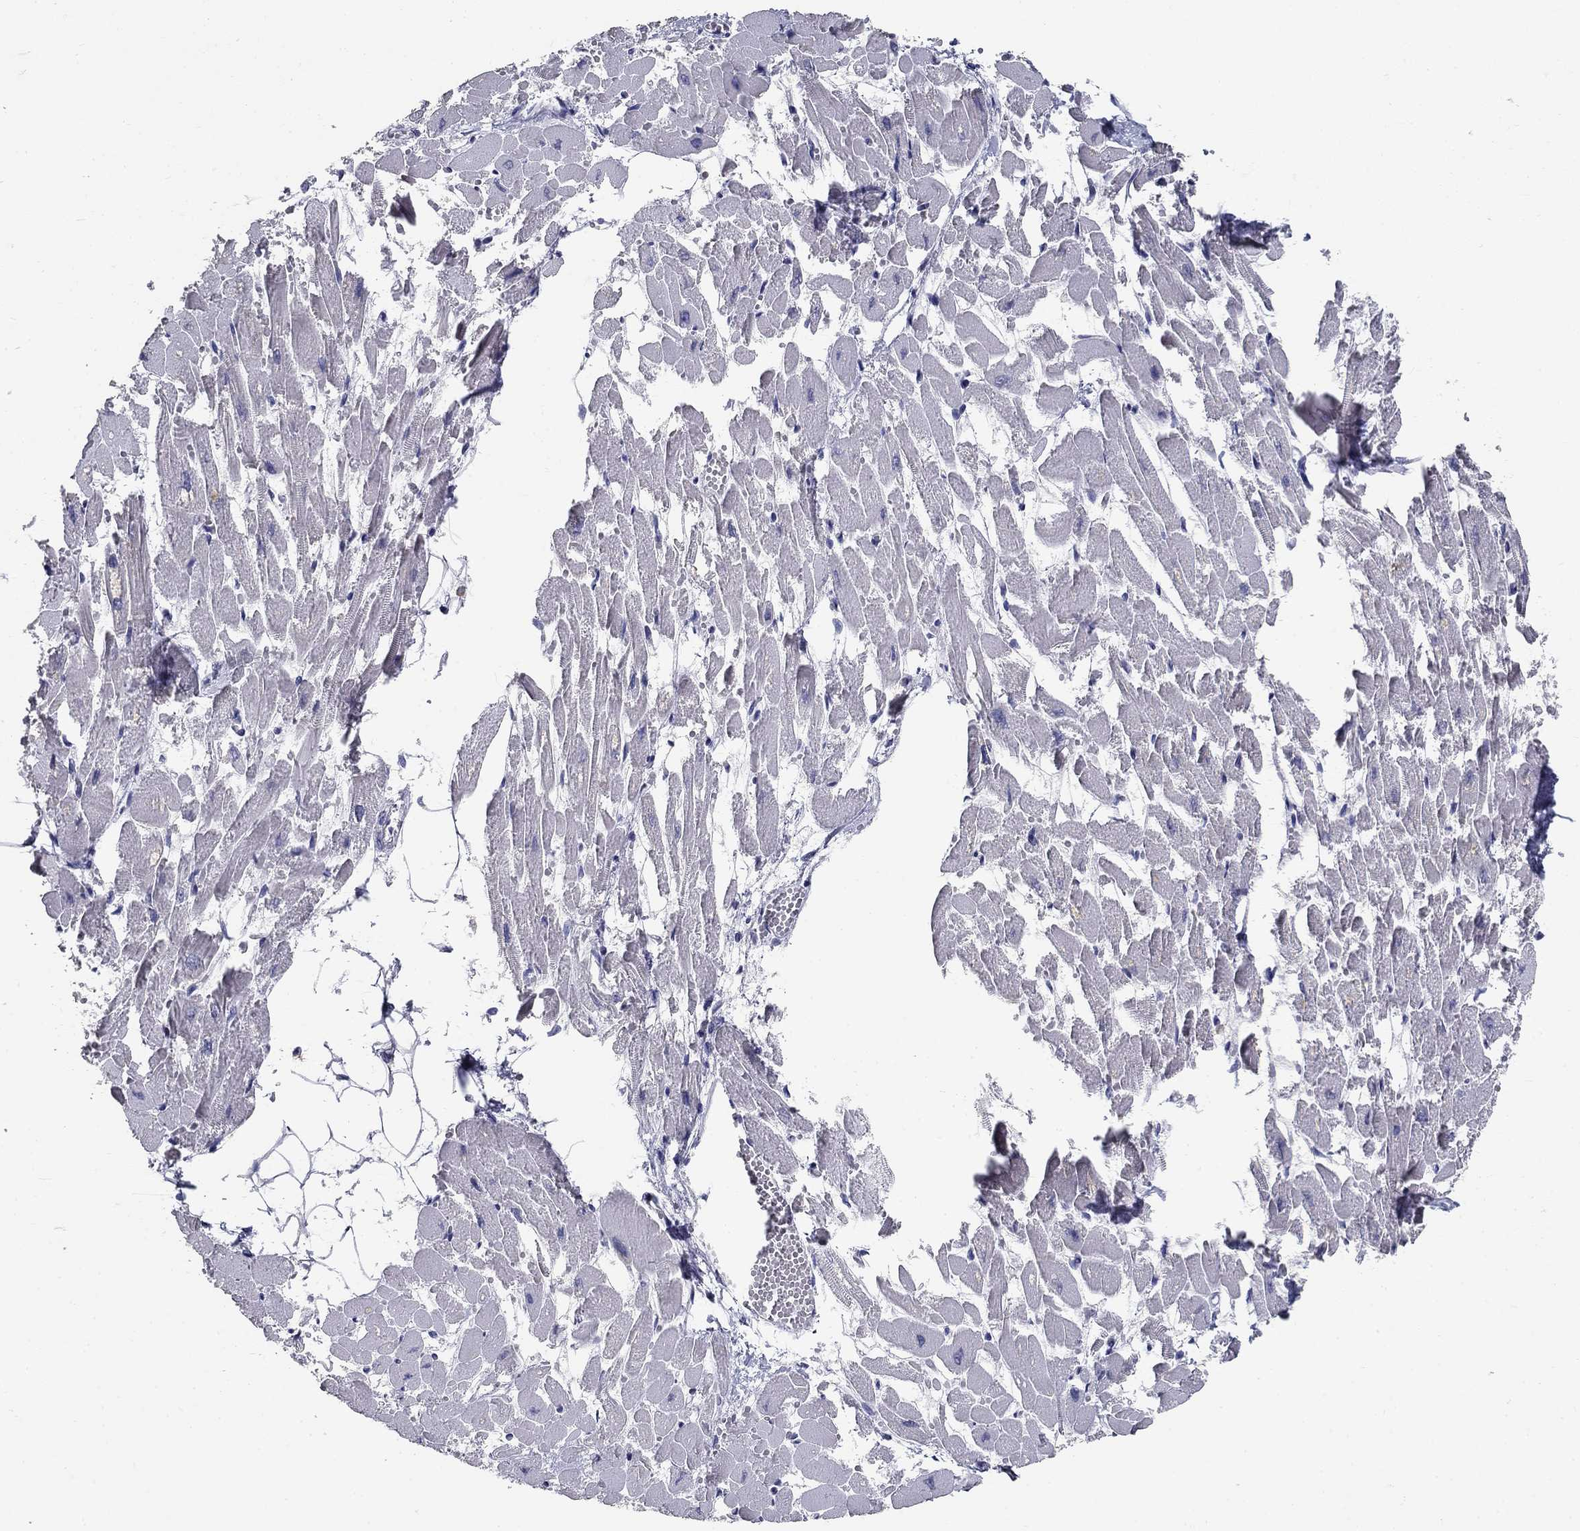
{"staining": {"intensity": "negative", "quantity": "none", "location": "none"}, "tissue": "heart muscle", "cell_type": "Cardiomyocytes", "image_type": "normal", "snomed": [{"axis": "morphology", "description": "Normal tissue, NOS"}, {"axis": "topography", "description": "Heart"}], "caption": "Immunohistochemistry (IHC) image of unremarkable heart muscle stained for a protein (brown), which demonstrates no positivity in cardiomyocytes.", "gene": "POMC", "patient": {"sex": "female", "age": 52}}